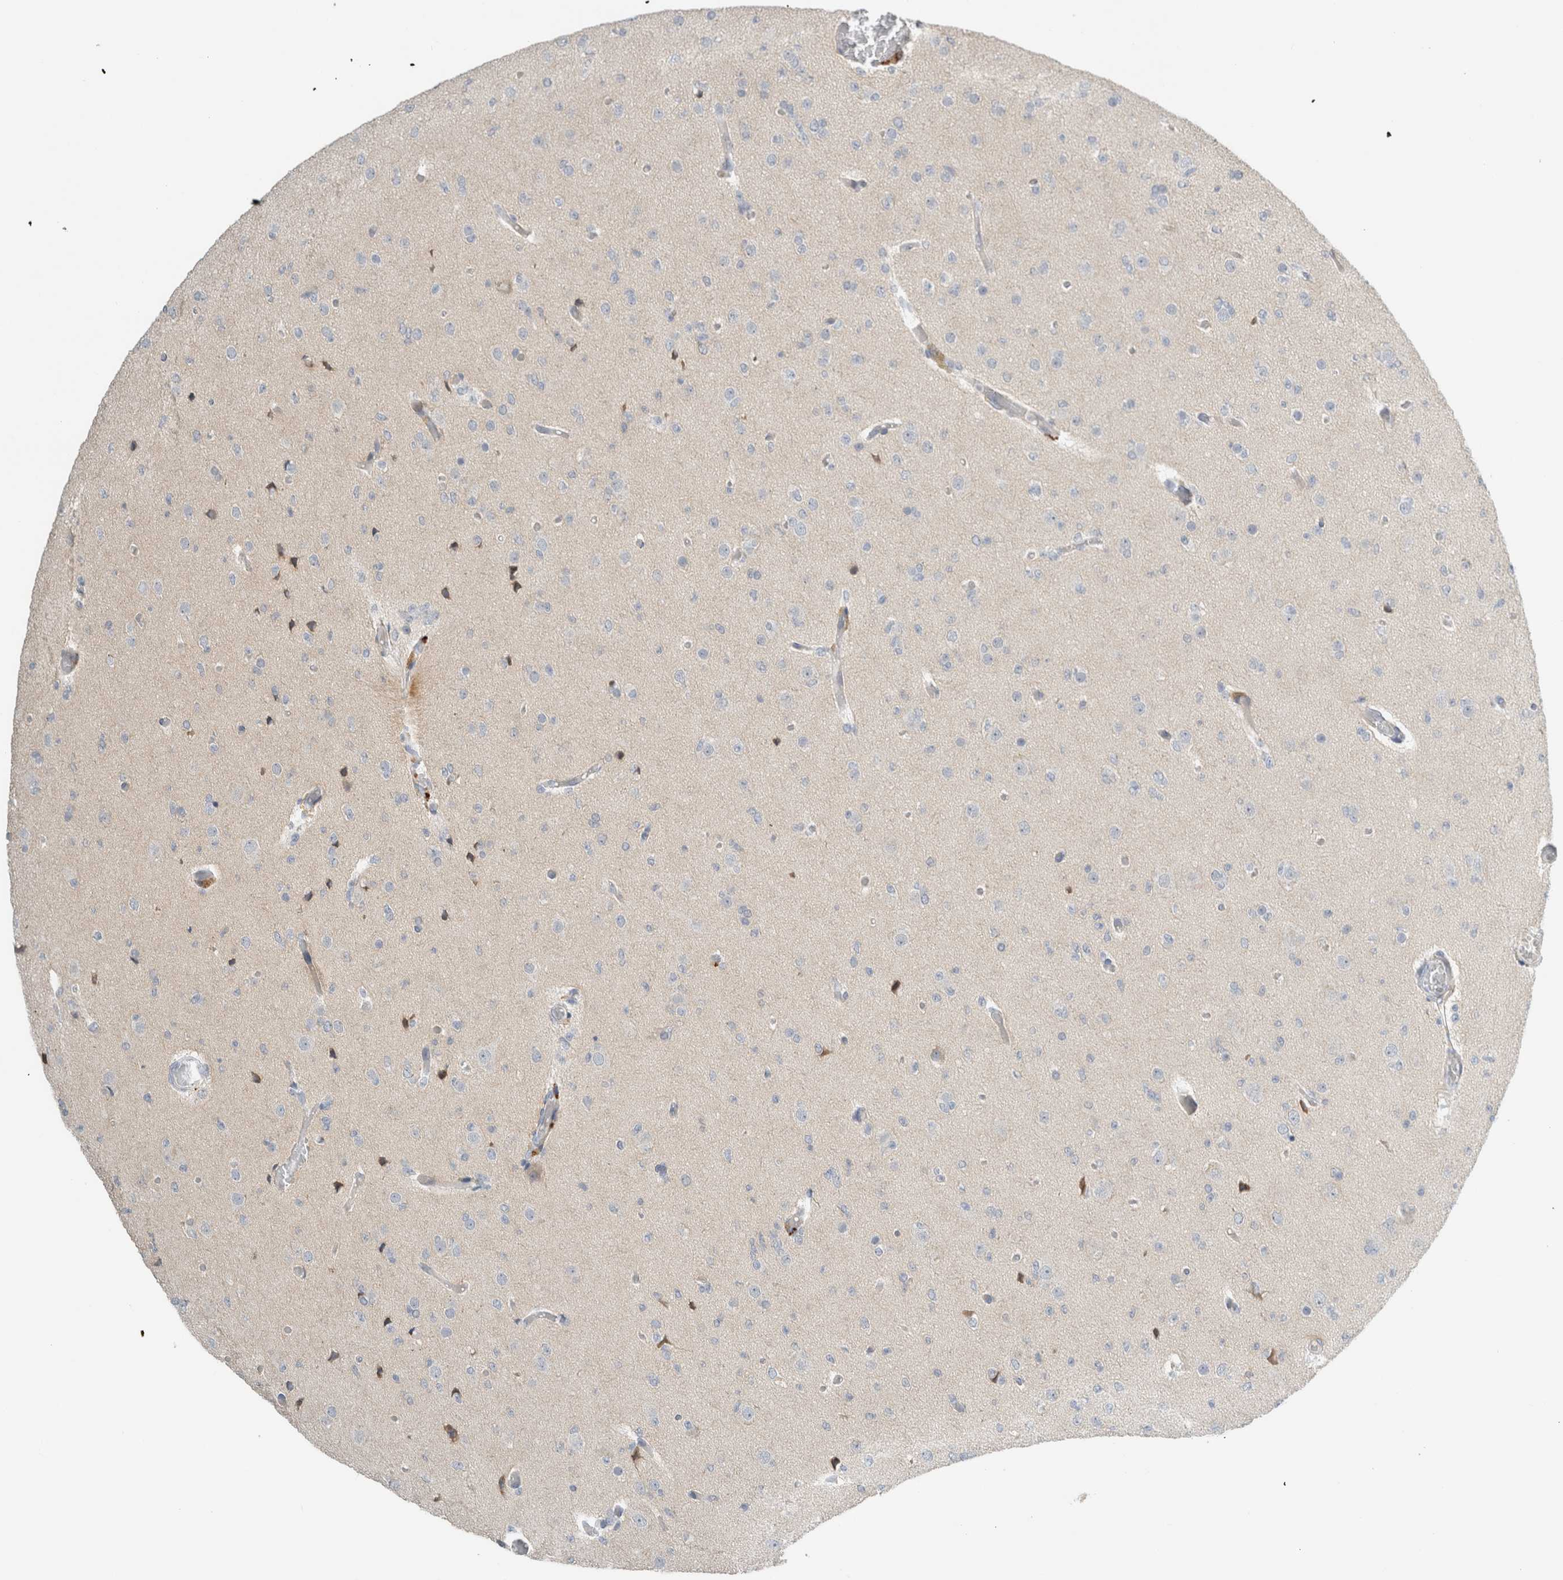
{"staining": {"intensity": "negative", "quantity": "none", "location": "none"}, "tissue": "glioma", "cell_type": "Tumor cells", "image_type": "cancer", "snomed": [{"axis": "morphology", "description": "Glioma, malignant, Low grade"}, {"axis": "topography", "description": "Brain"}], "caption": "A micrograph of human glioma is negative for staining in tumor cells.", "gene": "ERCC6L2", "patient": {"sex": "female", "age": 22}}